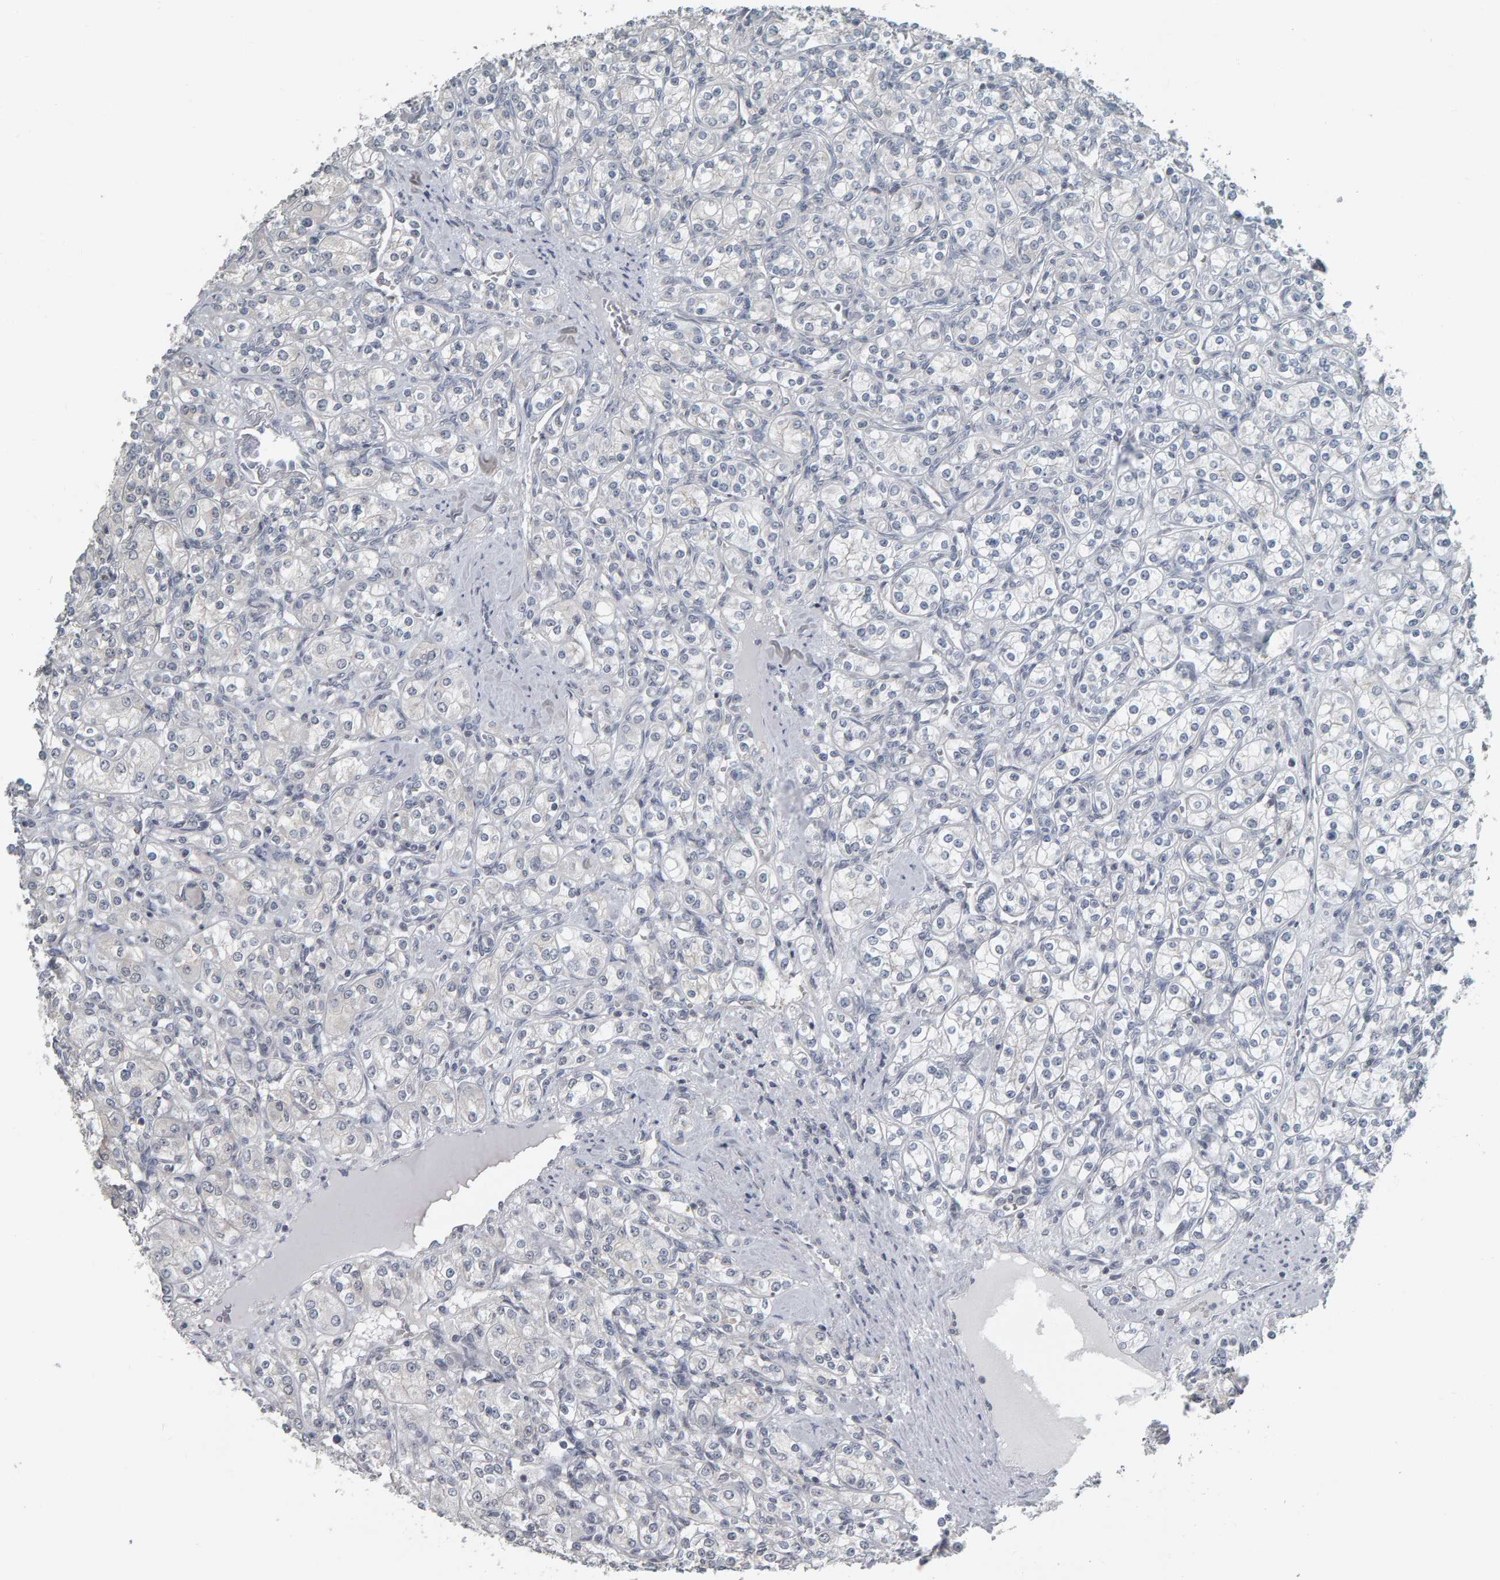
{"staining": {"intensity": "negative", "quantity": "none", "location": "none"}, "tissue": "renal cancer", "cell_type": "Tumor cells", "image_type": "cancer", "snomed": [{"axis": "morphology", "description": "Adenocarcinoma, NOS"}, {"axis": "topography", "description": "Kidney"}], "caption": "Tumor cells show no significant protein expression in renal adenocarcinoma.", "gene": "PYY", "patient": {"sex": "male", "age": 77}}